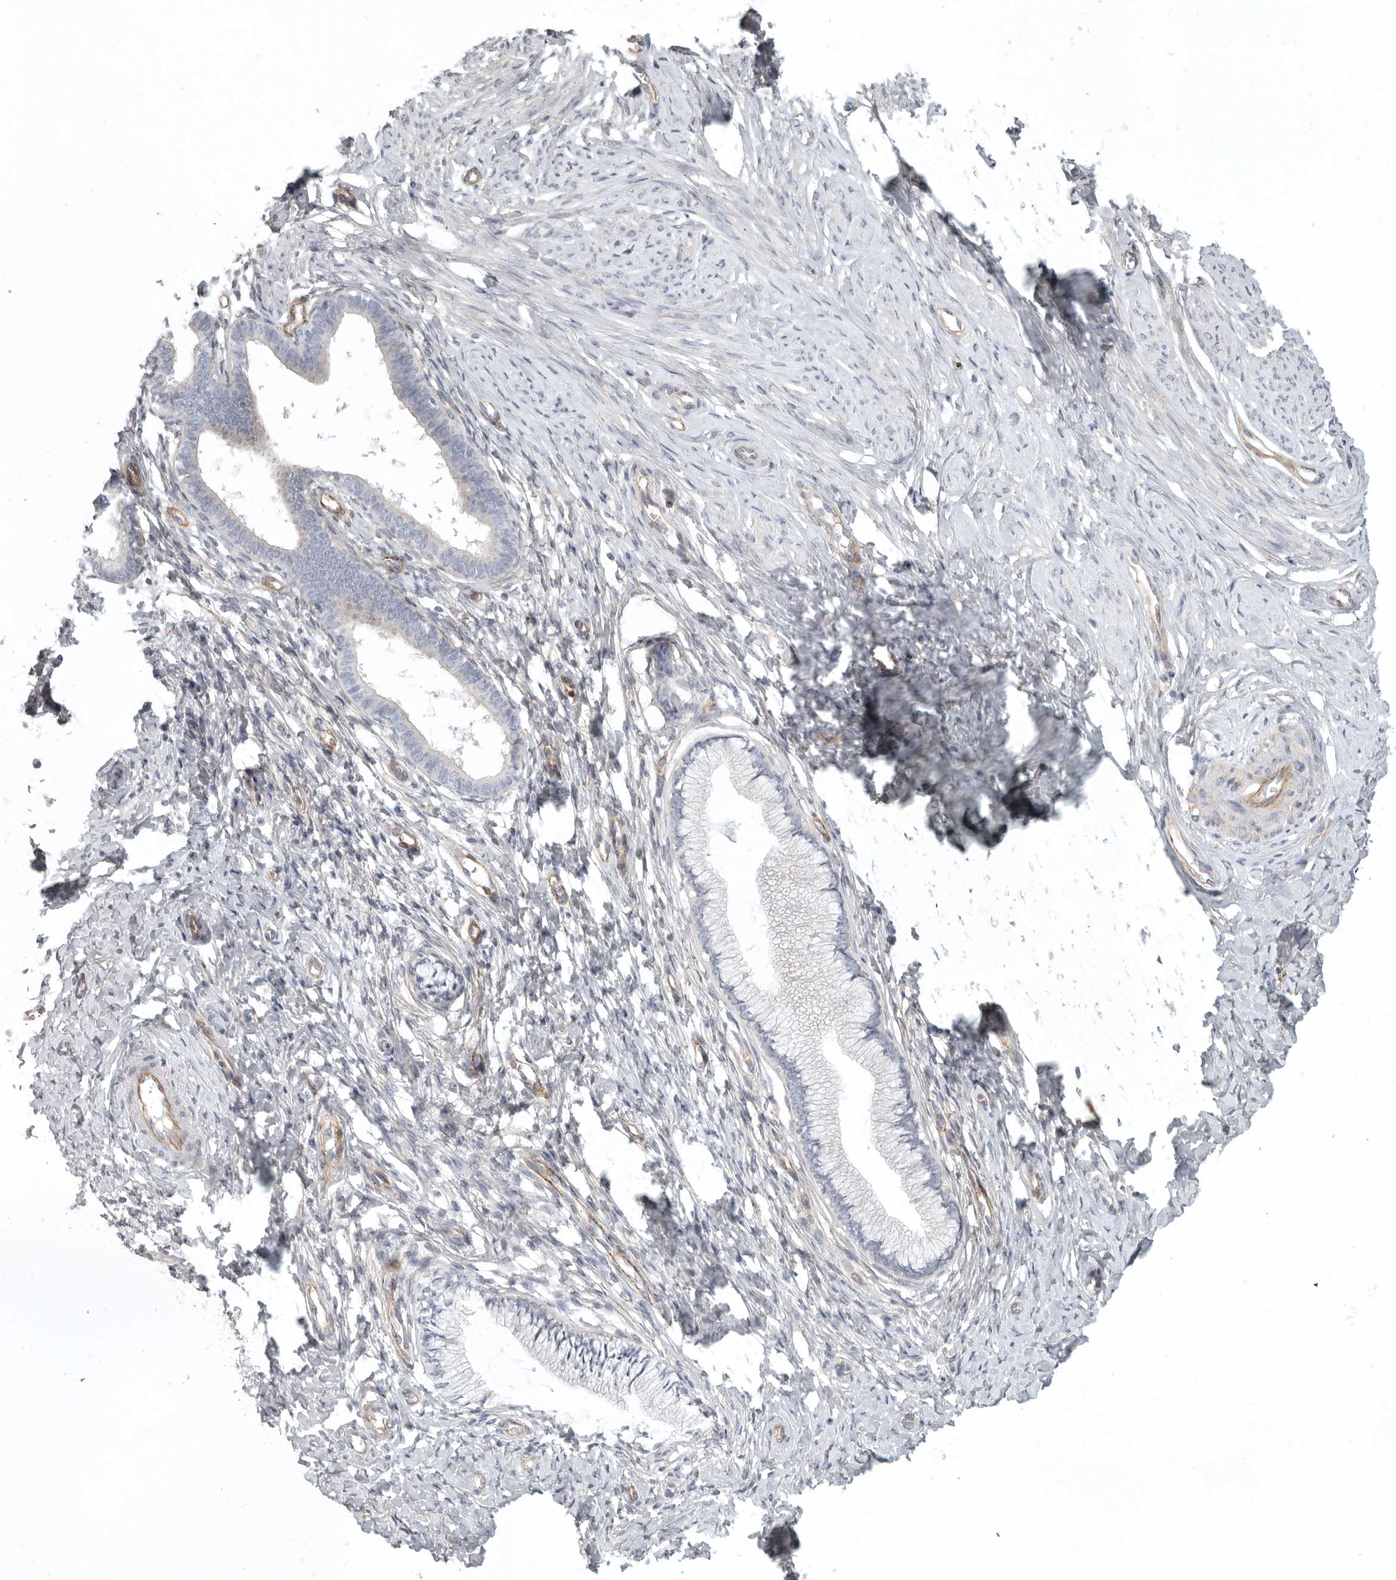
{"staining": {"intensity": "moderate", "quantity": "<25%", "location": "cytoplasmic/membranous"}, "tissue": "cervix", "cell_type": "Glandular cells", "image_type": "normal", "snomed": [{"axis": "morphology", "description": "Normal tissue, NOS"}, {"axis": "topography", "description": "Cervix"}], "caption": "About <25% of glandular cells in normal human cervix exhibit moderate cytoplasmic/membranous protein expression as visualized by brown immunohistochemical staining.", "gene": "LONRF1", "patient": {"sex": "female", "age": 36}}